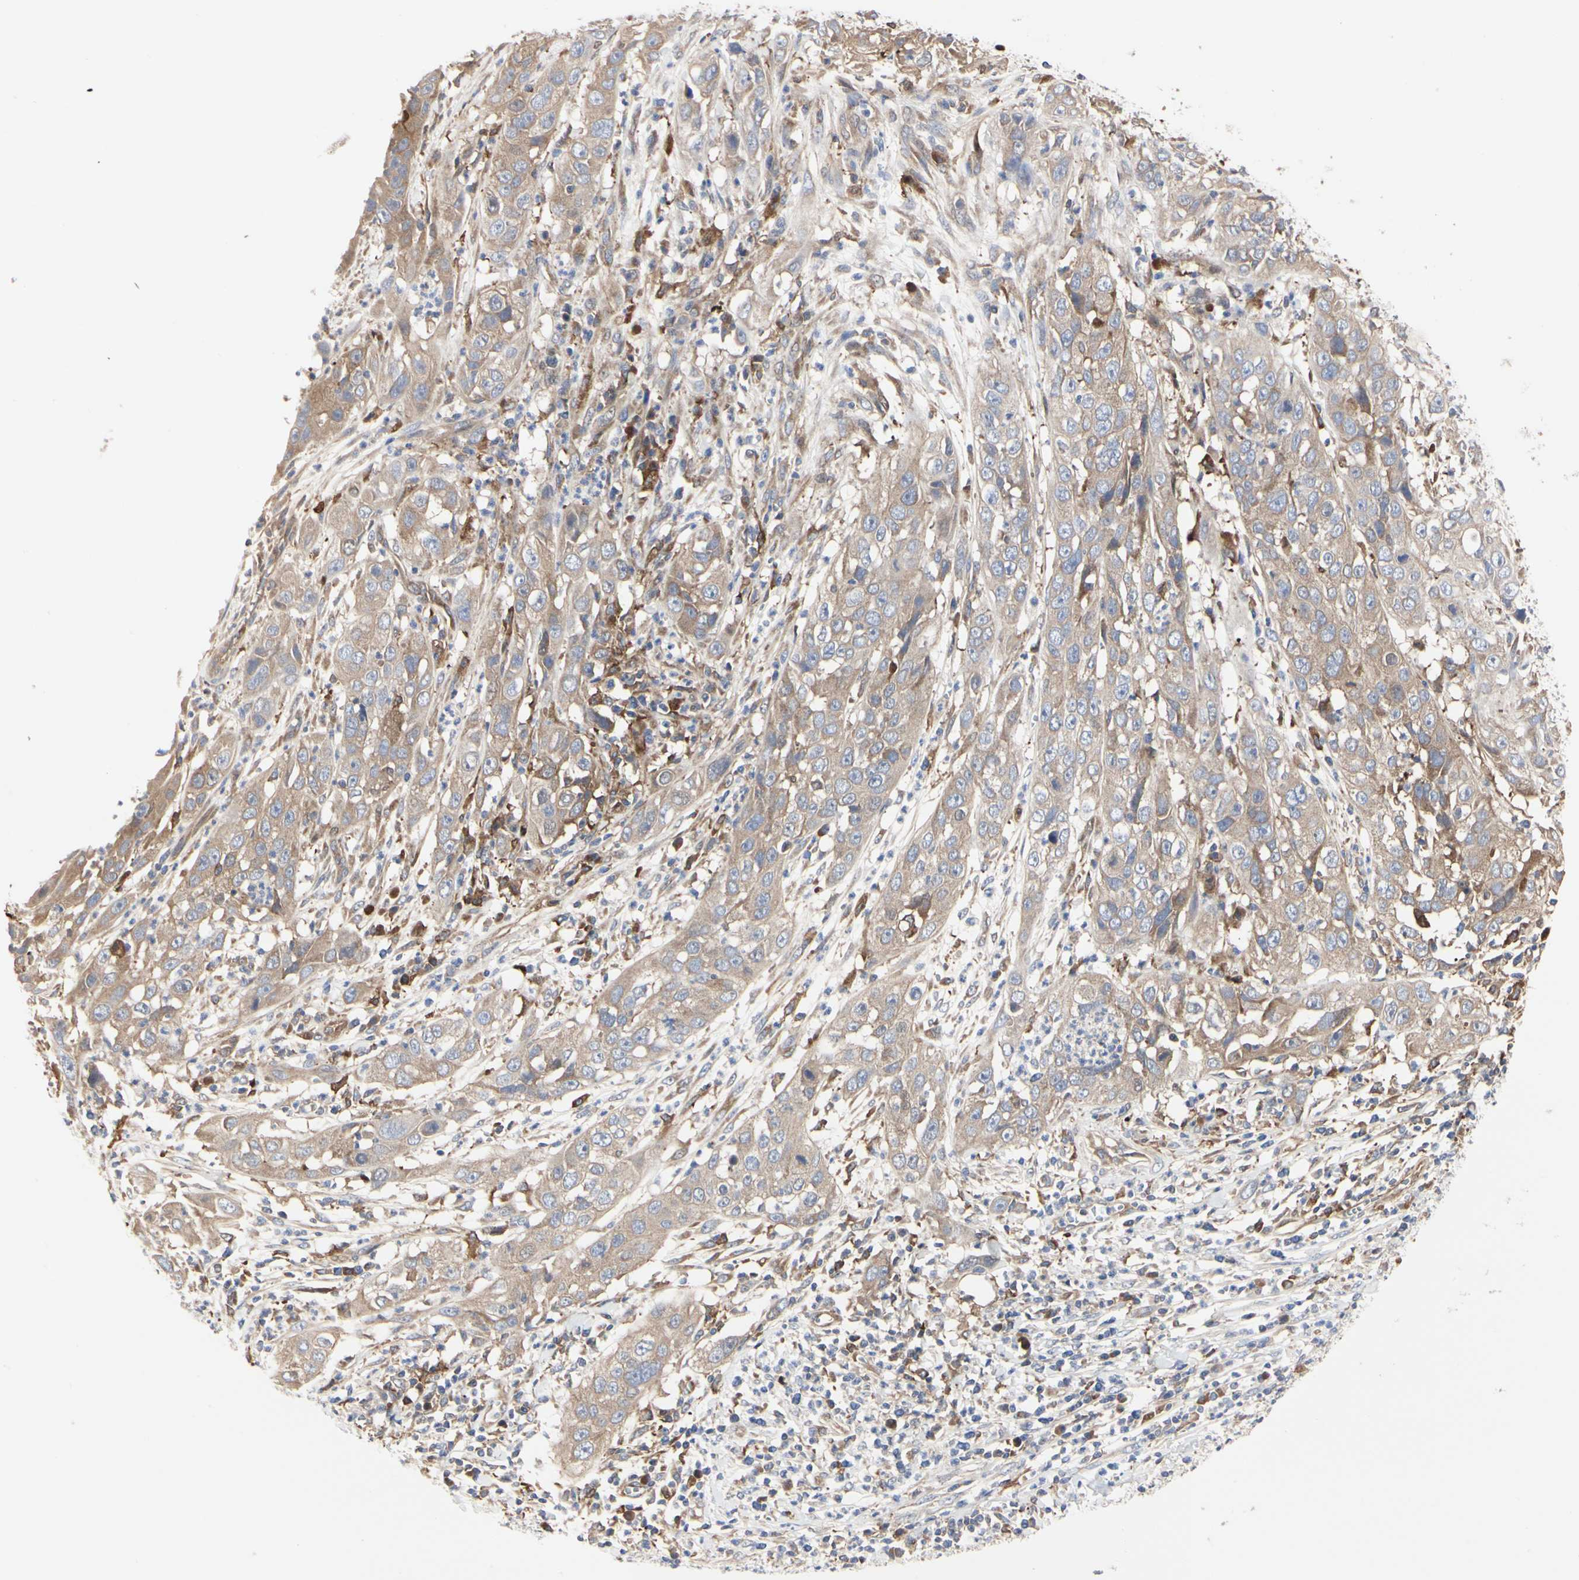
{"staining": {"intensity": "weak", "quantity": ">75%", "location": "cytoplasmic/membranous"}, "tissue": "cervical cancer", "cell_type": "Tumor cells", "image_type": "cancer", "snomed": [{"axis": "morphology", "description": "Squamous cell carcinoma, NOS"}, {"axis": "topography", "description": "Cervix"}], "caption": "Human cervical squamous cell carcinoma stained for a protein (brown) displays weak cytoplasmic/membranous positive positivity in approximately >75% of tumor cells.", "gene": "C3orf52", "patient": {"sex": "female", "age": 32}}